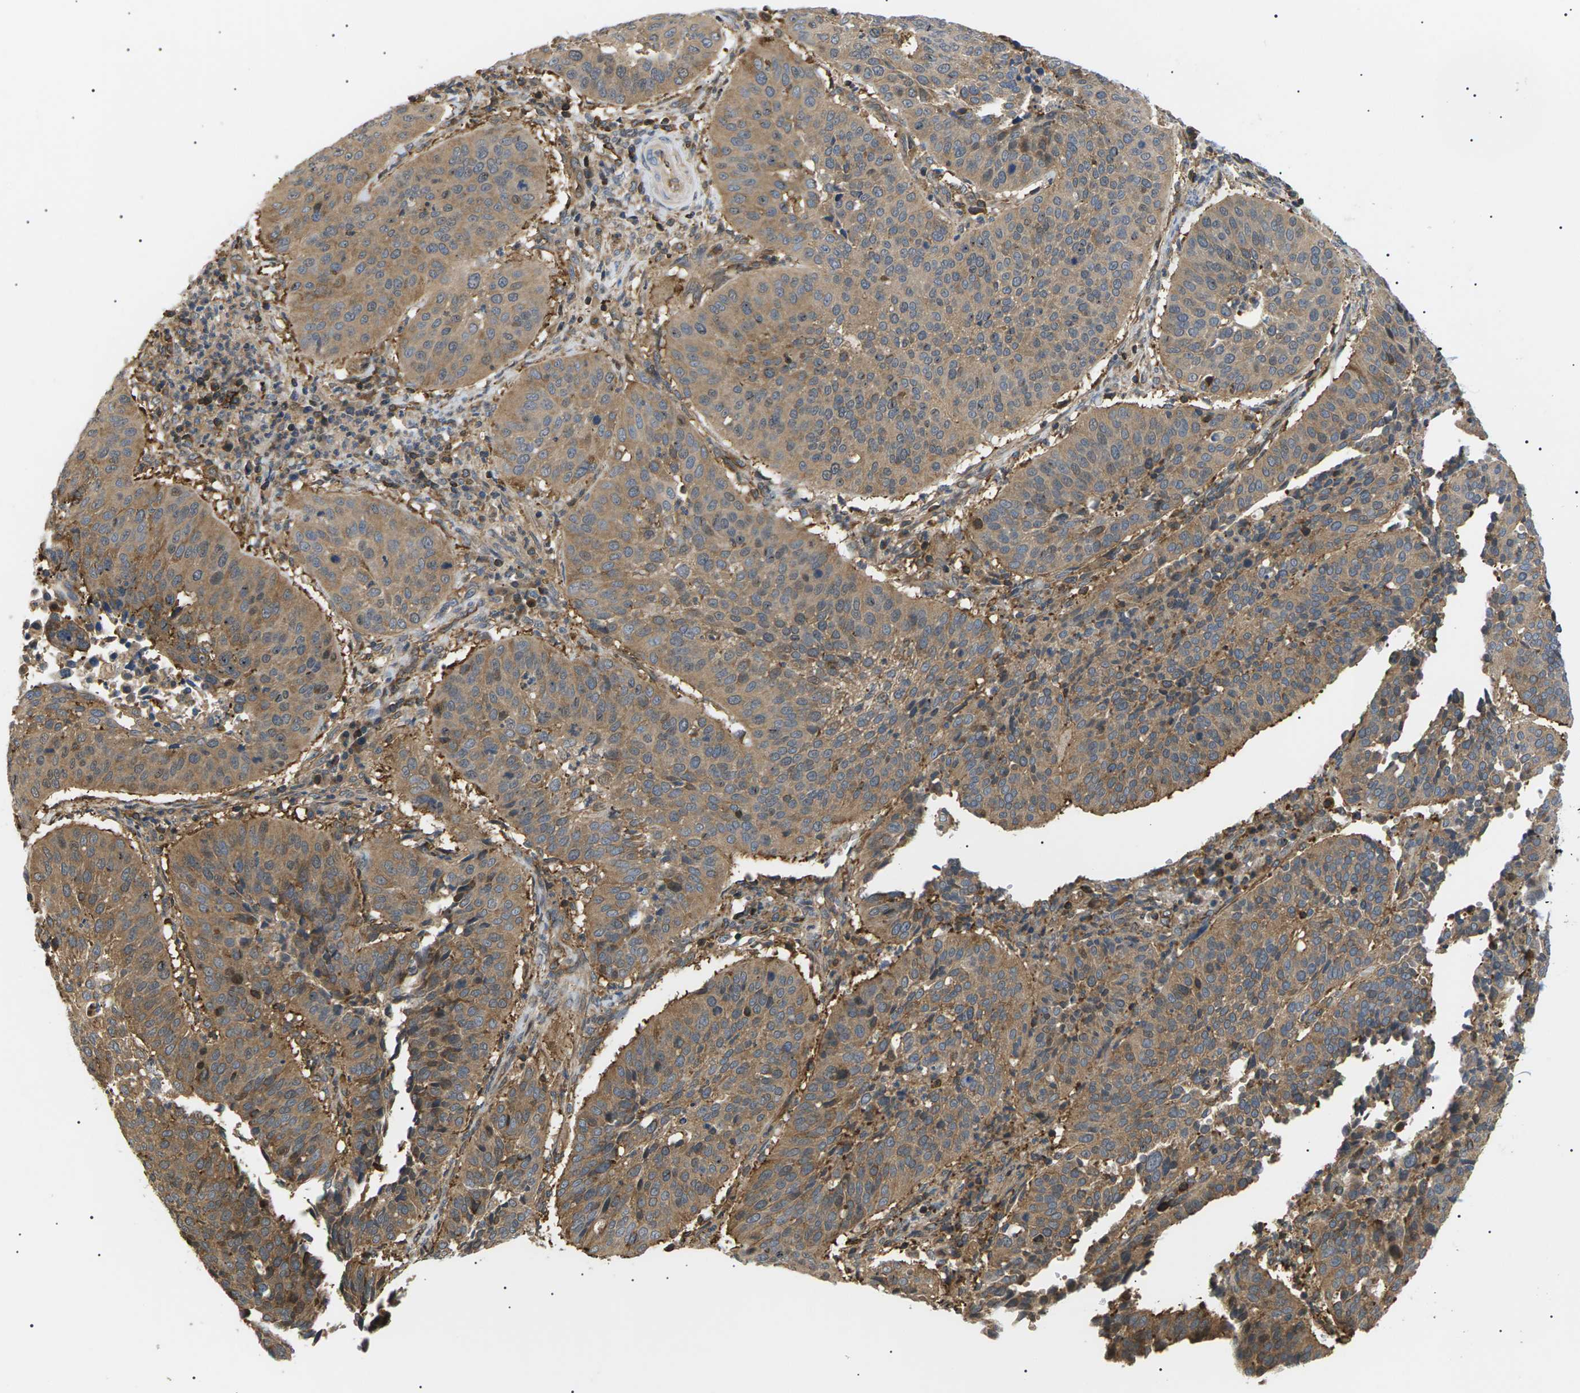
{"staining": {"intensity": "moderate", "quantity": ">75%", "location": "cytoplasmic/membranous"}, "tissue": "cervical cancer", "cell_type": "Tumor cells", "image_type": "cancer", "snomed": [{"axis": "morphology", "description": "Normal tissue, NOS"}, {"axis": "morphology", "description": "Squamous cell carcinoma, NOS"}, {"axis": "topography", "description": "Cervix"}], "caption": "Cervical cancer stained with a protein marker shows moderate staining in tumor cells.", "gene": "TMTC4", "patient": {"sex": "female", "age": 39}}